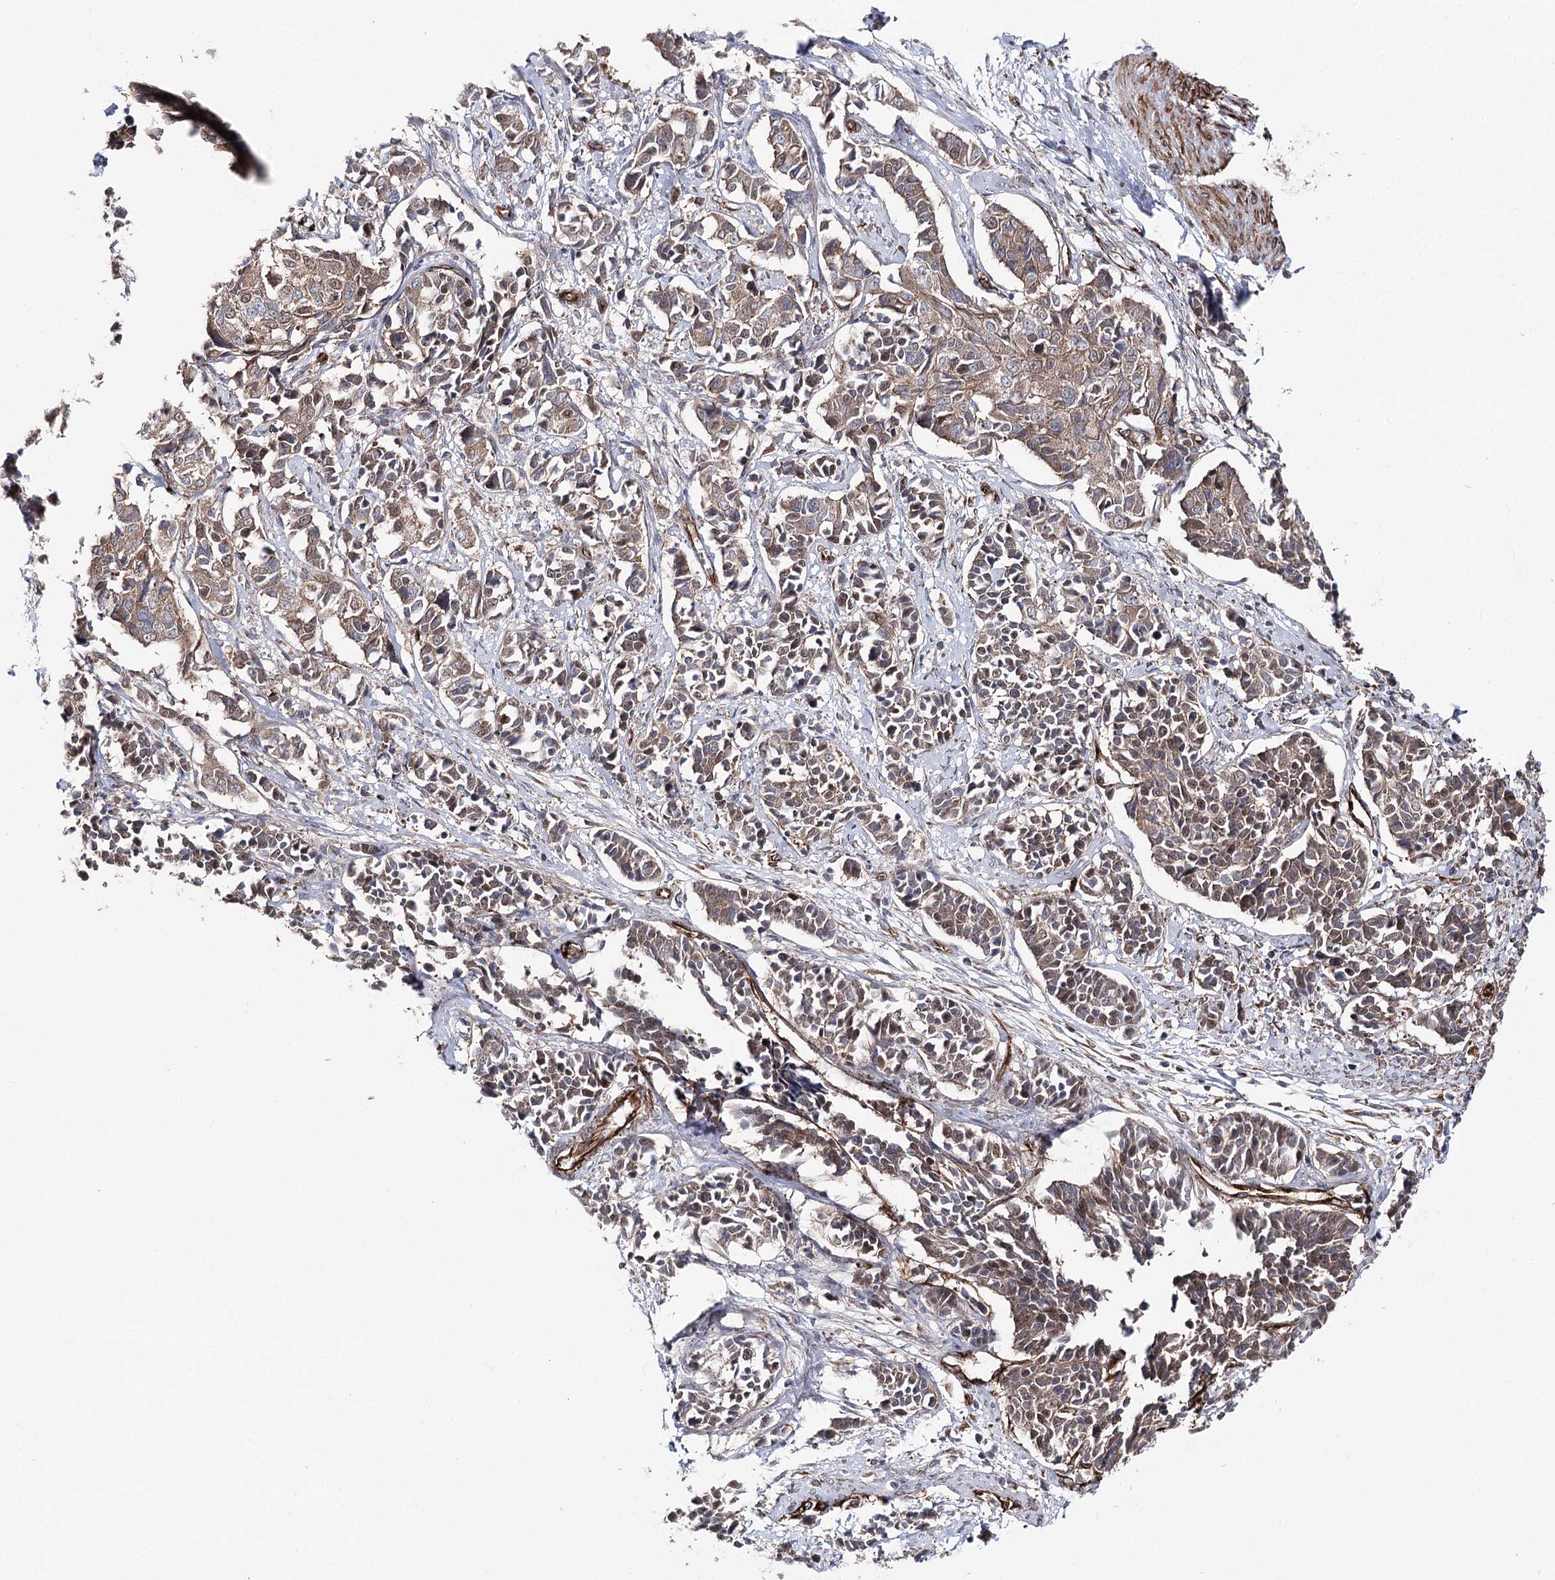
{"staining": {"intensity": "moderate", "quantity": ">75%", "location": "cytoplasmic/membranous"}, "tissue": "cervical cancer", "cell_type": "Tumor cells", "image_type": "cancer", "snomed": [{"axis": "morphology", "description": "Normal tissue, NOS"}, {"axis": "morphology", "description": "Squamous cell carcinoma, NOS"}, {"axis": "topography", "description": "Cervix"}], "caption": "Immunohistochemistry (IHC) (DAB (3,3'-diaminobenzidine)) staining of squamous cell carcinoma (cervical) displays moderate cytoplasmic/membranous protein staining in approximately >75% of tumor cells.", "gene": "MIB1", "patient": {"sex": "female", "age": 35}}